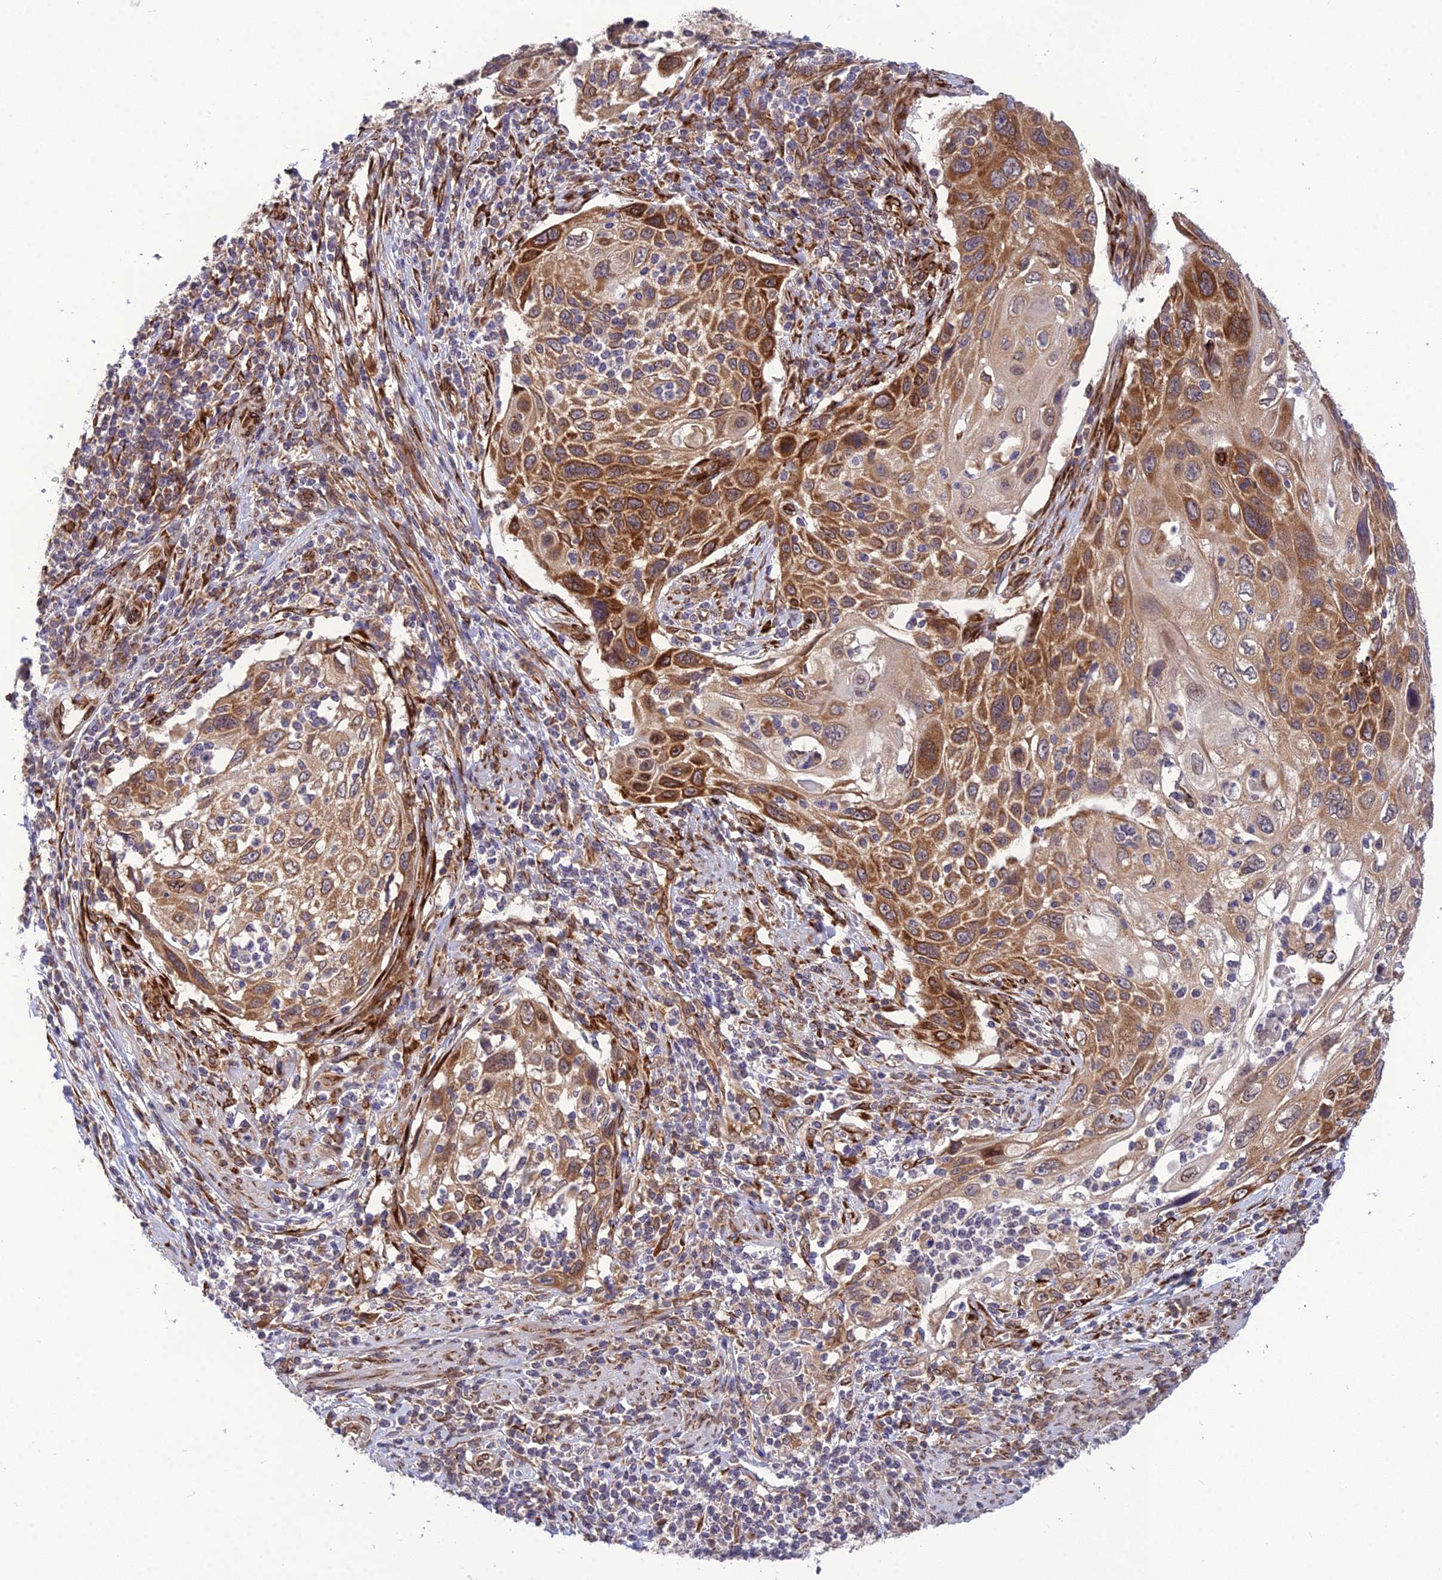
{"staining": {"intensity": "strong", "quantity": "25%-75%", "location": "cytoplasmic/membranous"}, "tissue": "cervical cancer", "cell_type": "Tumor cells", "image_type": "cancer", "snomed": [{"axis": "morphology", "description": "Squamous cell carcinoma, NOS"}, {"axis": "topography", "description": "Cervix"}], "caption": "Human cervical squamous cell carcinoma stained with a protein marker shows strong staining in tumor cells.", "gene": "DHCR7", "patient": {"sex": "female", "age": 70}}